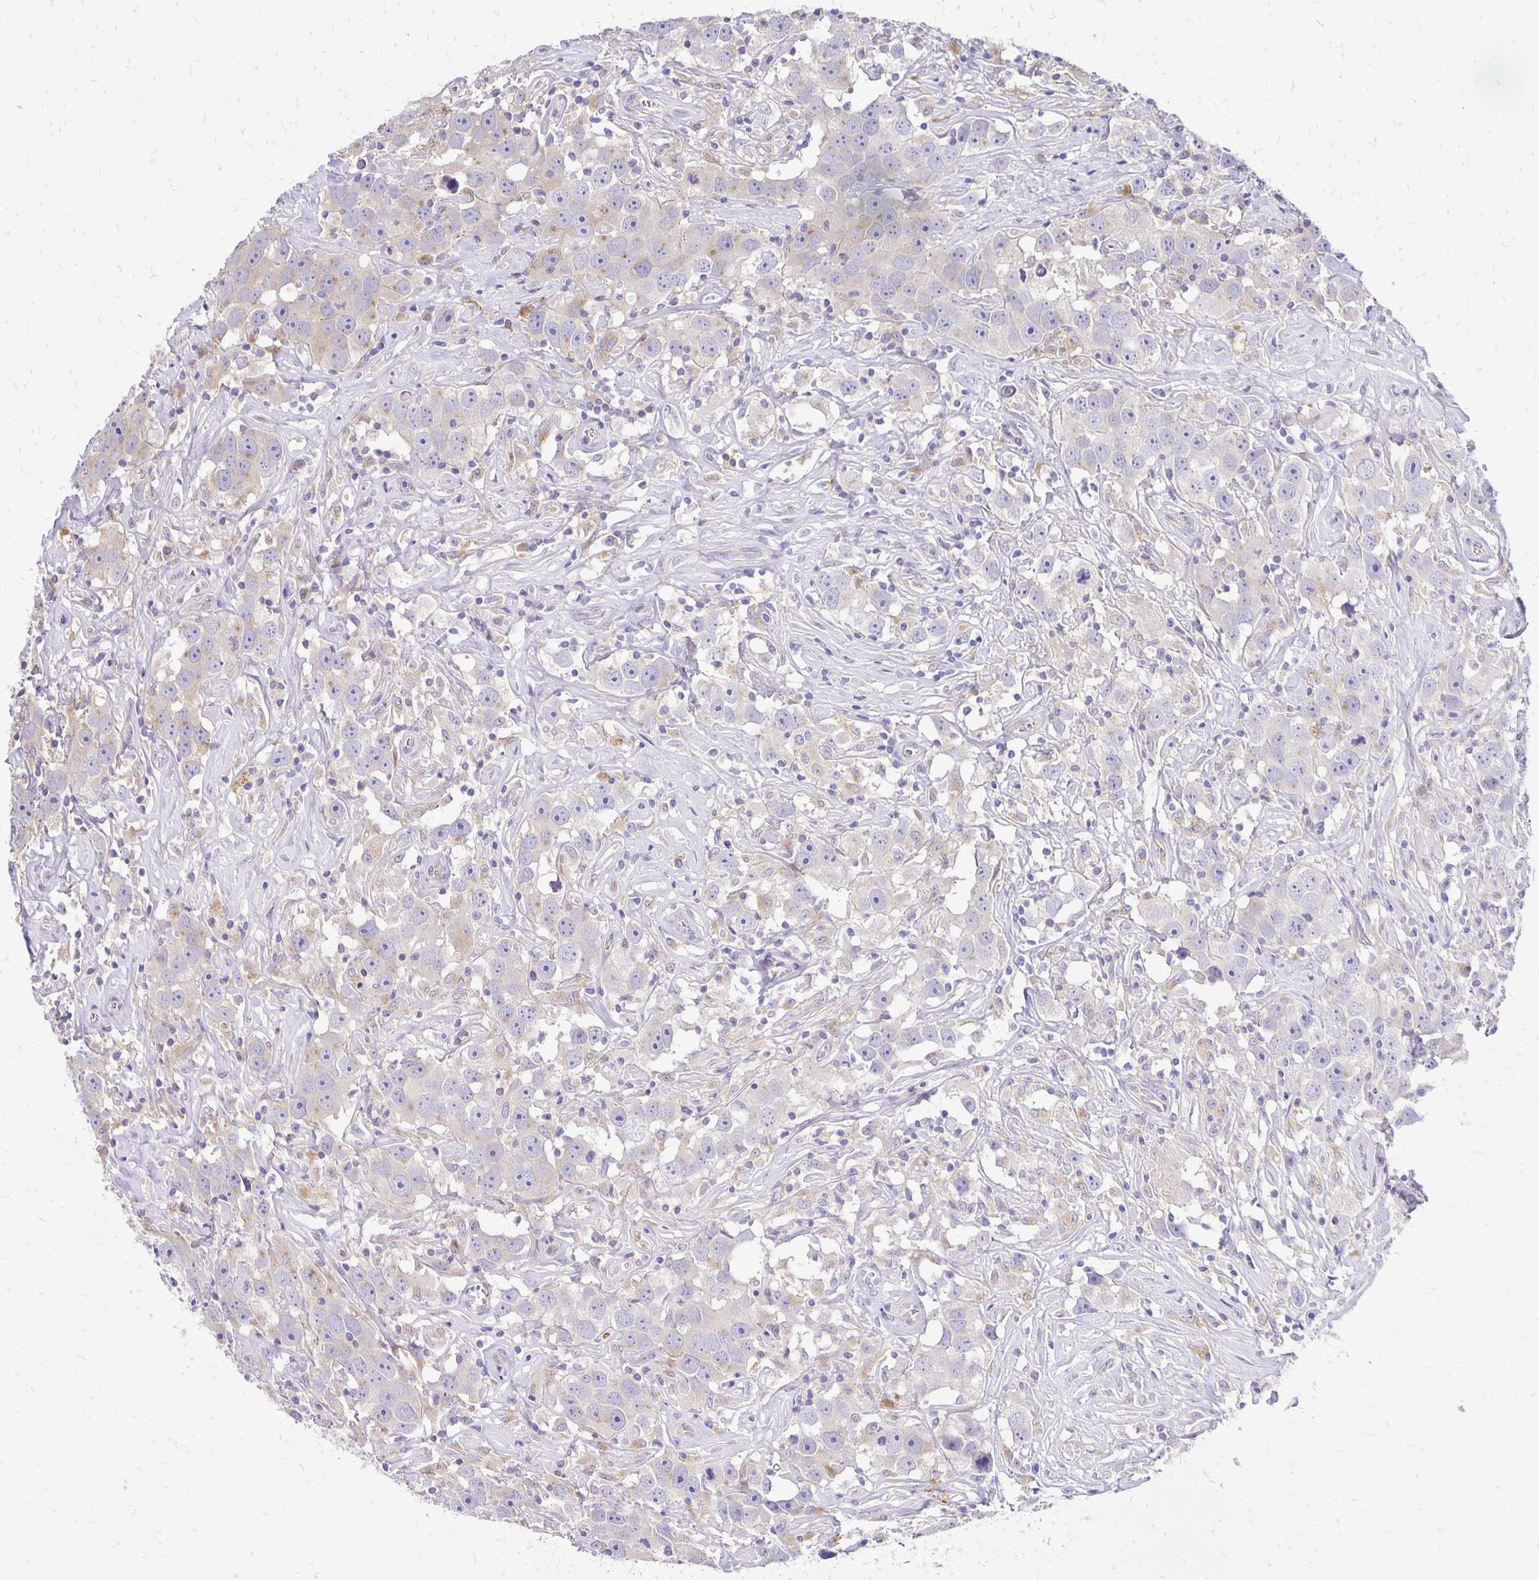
{"staining": {"intensity": "weak", "quantity": "<25%", "location": "cytoplasmic/membranous"}, "tissue": "testis cancer", "cell_type": "Tumor cells", "image_type": "cancer", "snomed": [{"axis": "morphology", "description": "Seminoma, NOS"}, {"axis": "topography", "description": "Testis"}], "caption": "Tumor cells are negative for brown protein staining in testis seminoma. (Brightfield microscopy of DAB IHC at high magnification).", "gene": "EIF5A", "patient": {"sex": "male", "age": 49}}